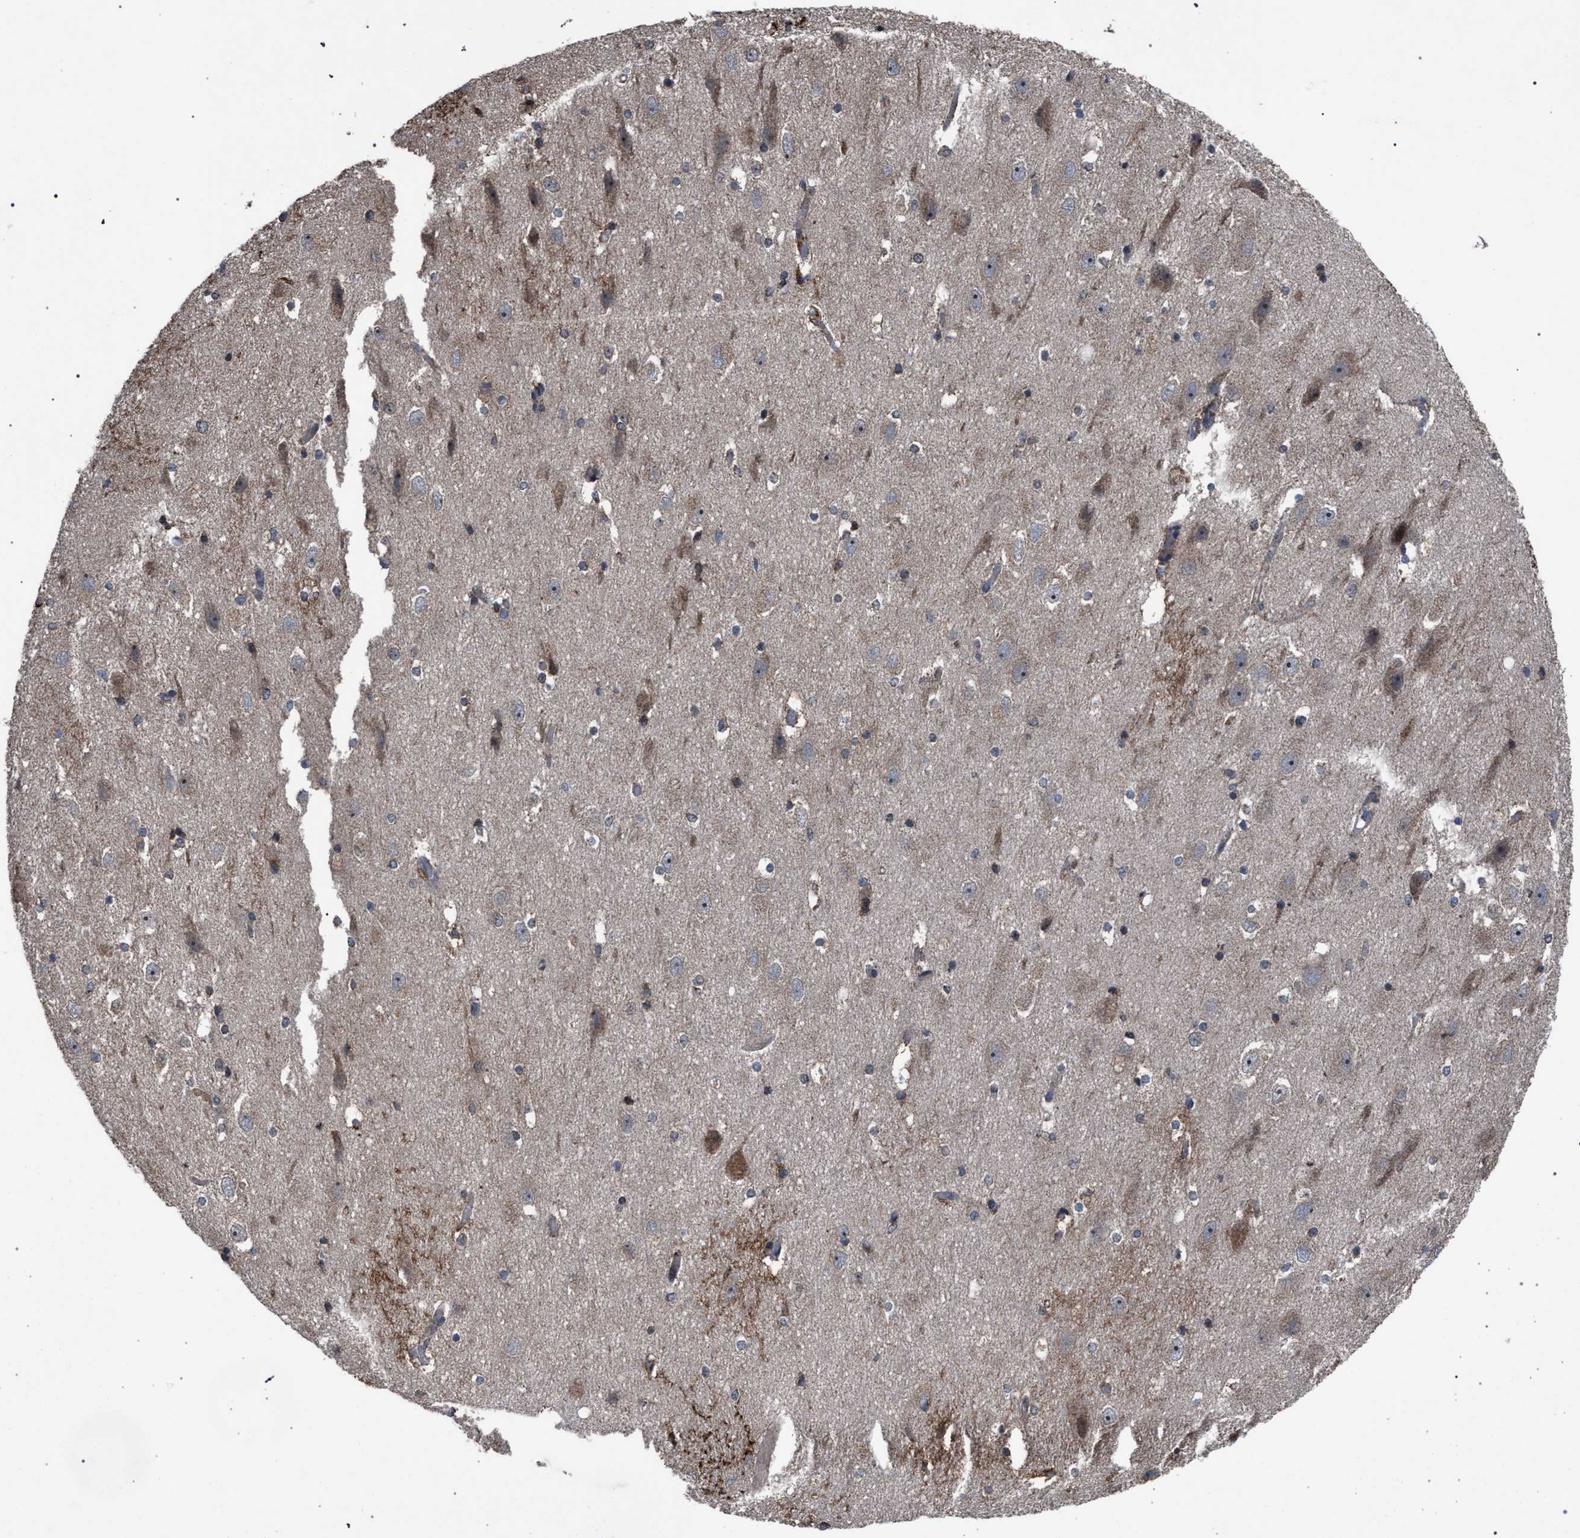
{"staining": {"intensity": "moderate", "quantity": "<25%", "location": "cytoplasmic/membranous"}, "tissue": "hippocampus", "cell_type": "Glial cells", "image_type": "normal", "snomed": [{"axis": "morphology", "description": "Normal tissue, NOS"}, {"axis": "topography", "description": "Hippocampus"}], "caption": "A micrograph of human hippocampus stained for a protein exhibits moderate cytoplasmic/membranous brown staining in glial cells.", "gene": "HSD17B4", "patient": {"sex": "female", "age": 19}}